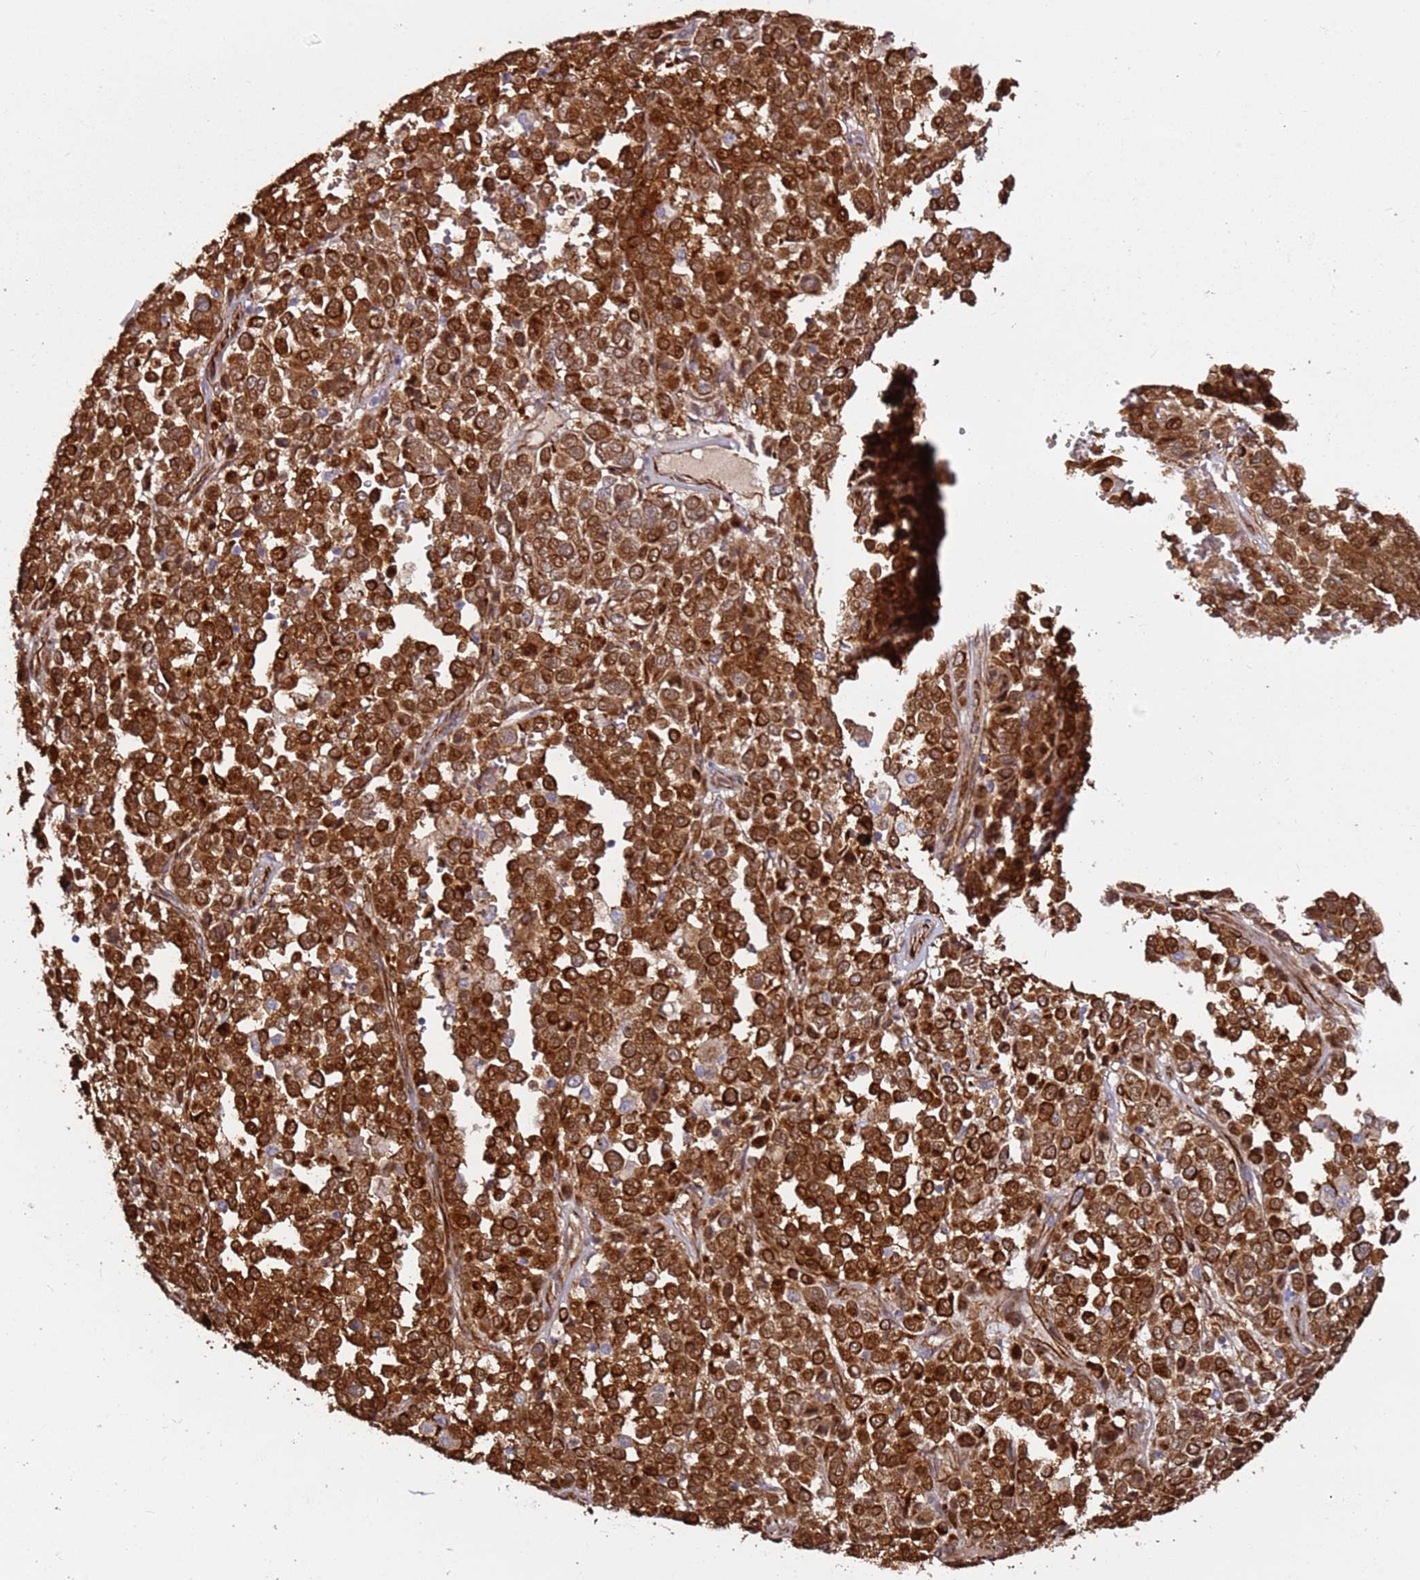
{"staining": {"intensity": "strong", "quantity": ">75%", "location": "cytoplasmic/membranous"}, "tissue": "melanoma", "cell_type": "Tumor cells", "image_type": "cancer", "snomed": [{"axis": "morphology", "description": "Malignant melanoma, Metastatic site"}, {"axis": "topography", "description": "Pancreas"}], "caption": "Immunohistochemistry (IHC) micrograph of human malignant melanoma (metastatic site) stained for a protein (brown), which shows high levels of strong cytoplasmic/membranous expression in approximately >75% of tumor cells.", "gene": "MRGPRE", "patient": {"sex": "female", "age": 30}}